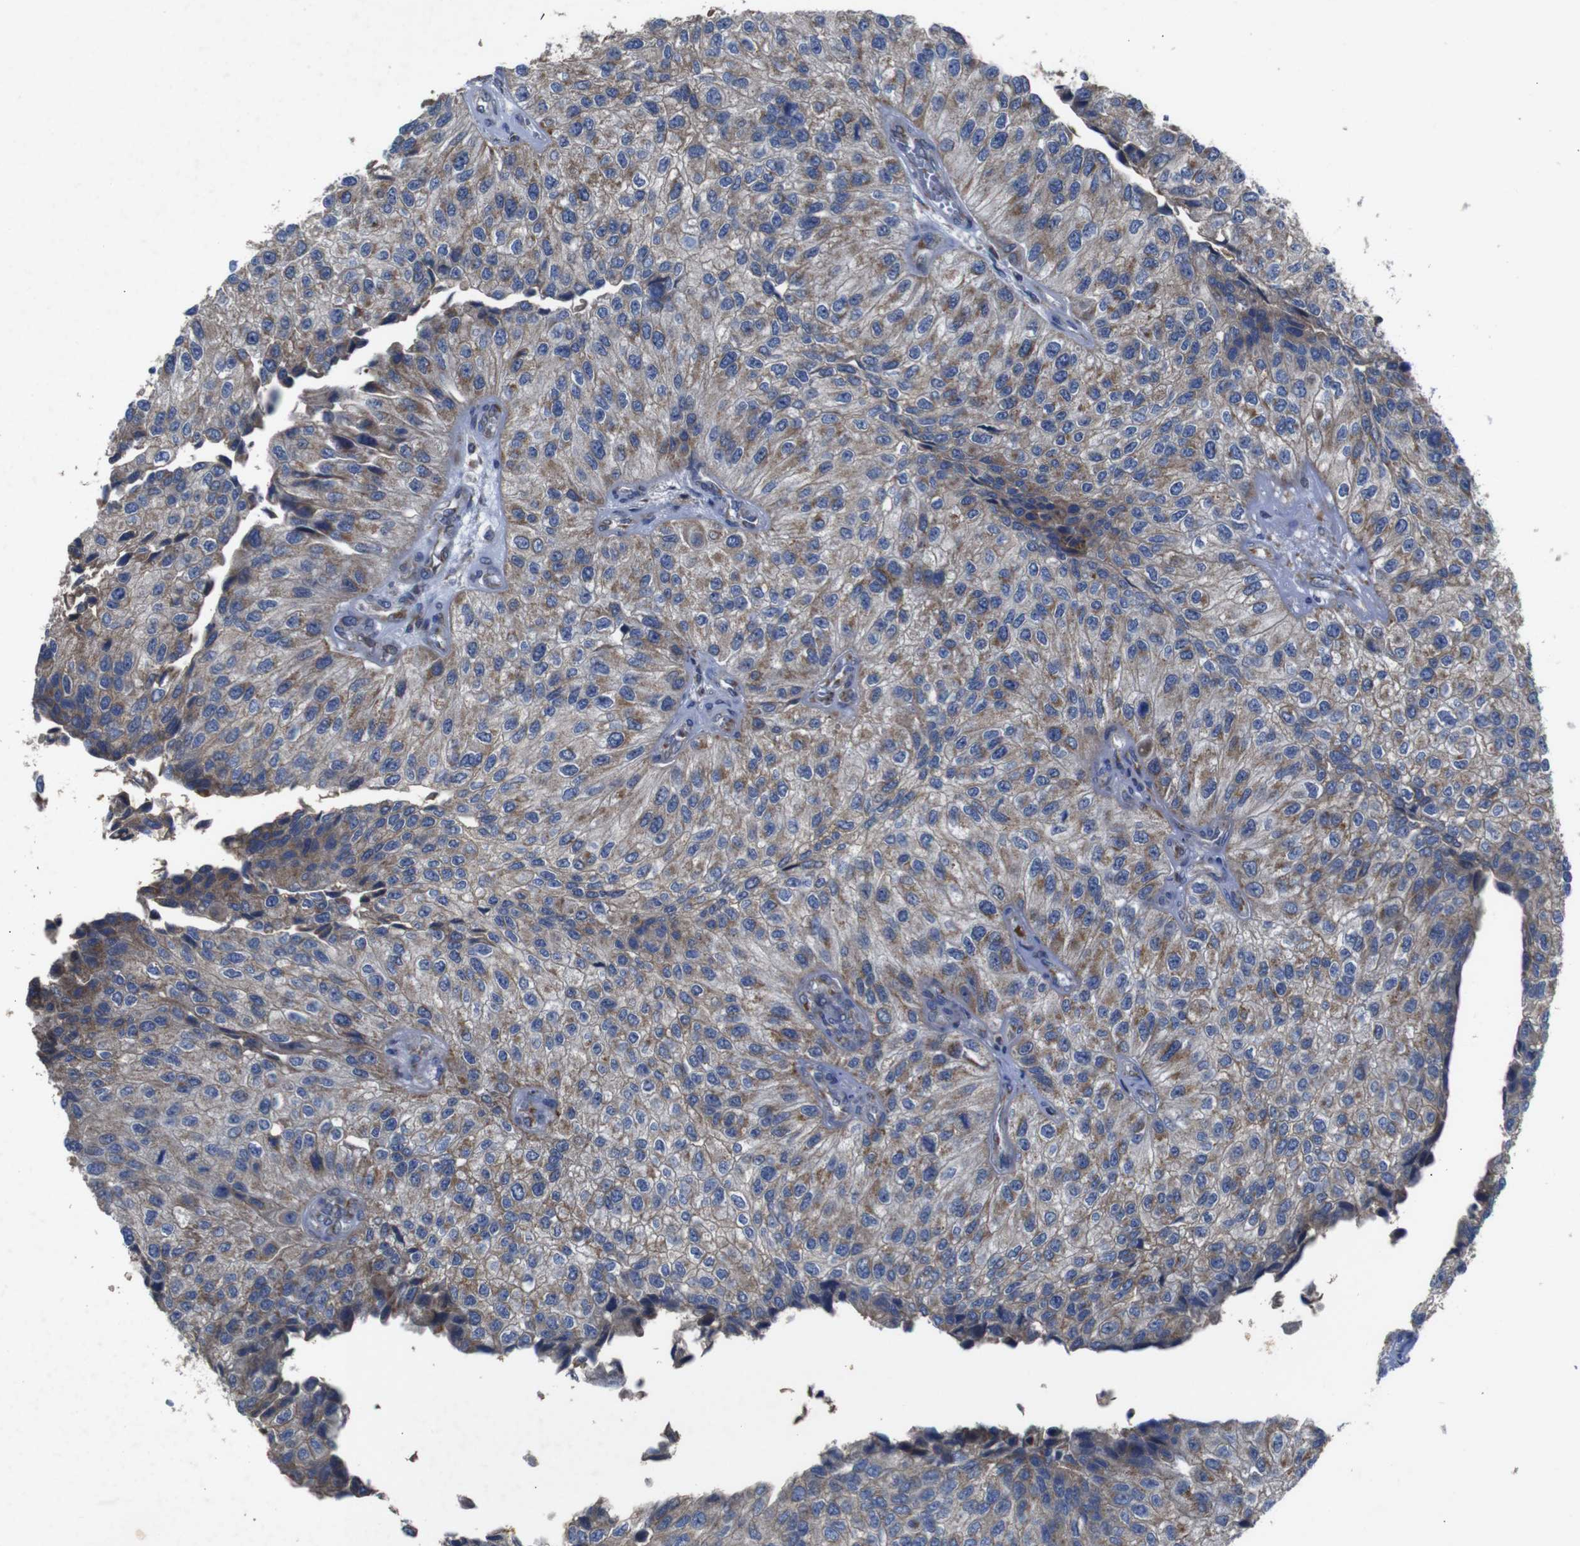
{"staining": {"intensity": "moderate", "quantity": "25%-75%", "location": "cytoplasmic/membranous"}, "tissue": "urothelial cancer", "cell_type": "Tumor cells", "image_type": "cancer", "snomed": [{"axis": "morphology", "description": "Urothelial carcinoma, High grade"}, {"axis": "topography", "description": "Kidney"}, {"axis": "topography", "description": "Urinary bladder"}], "caption": "This histopathology image reveals immunohistochemistry staining of urothelial cancer, with medium moderate cytoplasmic/membranous expression in approximately 25%-75% of tumor cells.", "gene": "CHST10", "patient": {"sex": "male", "age": 77}}